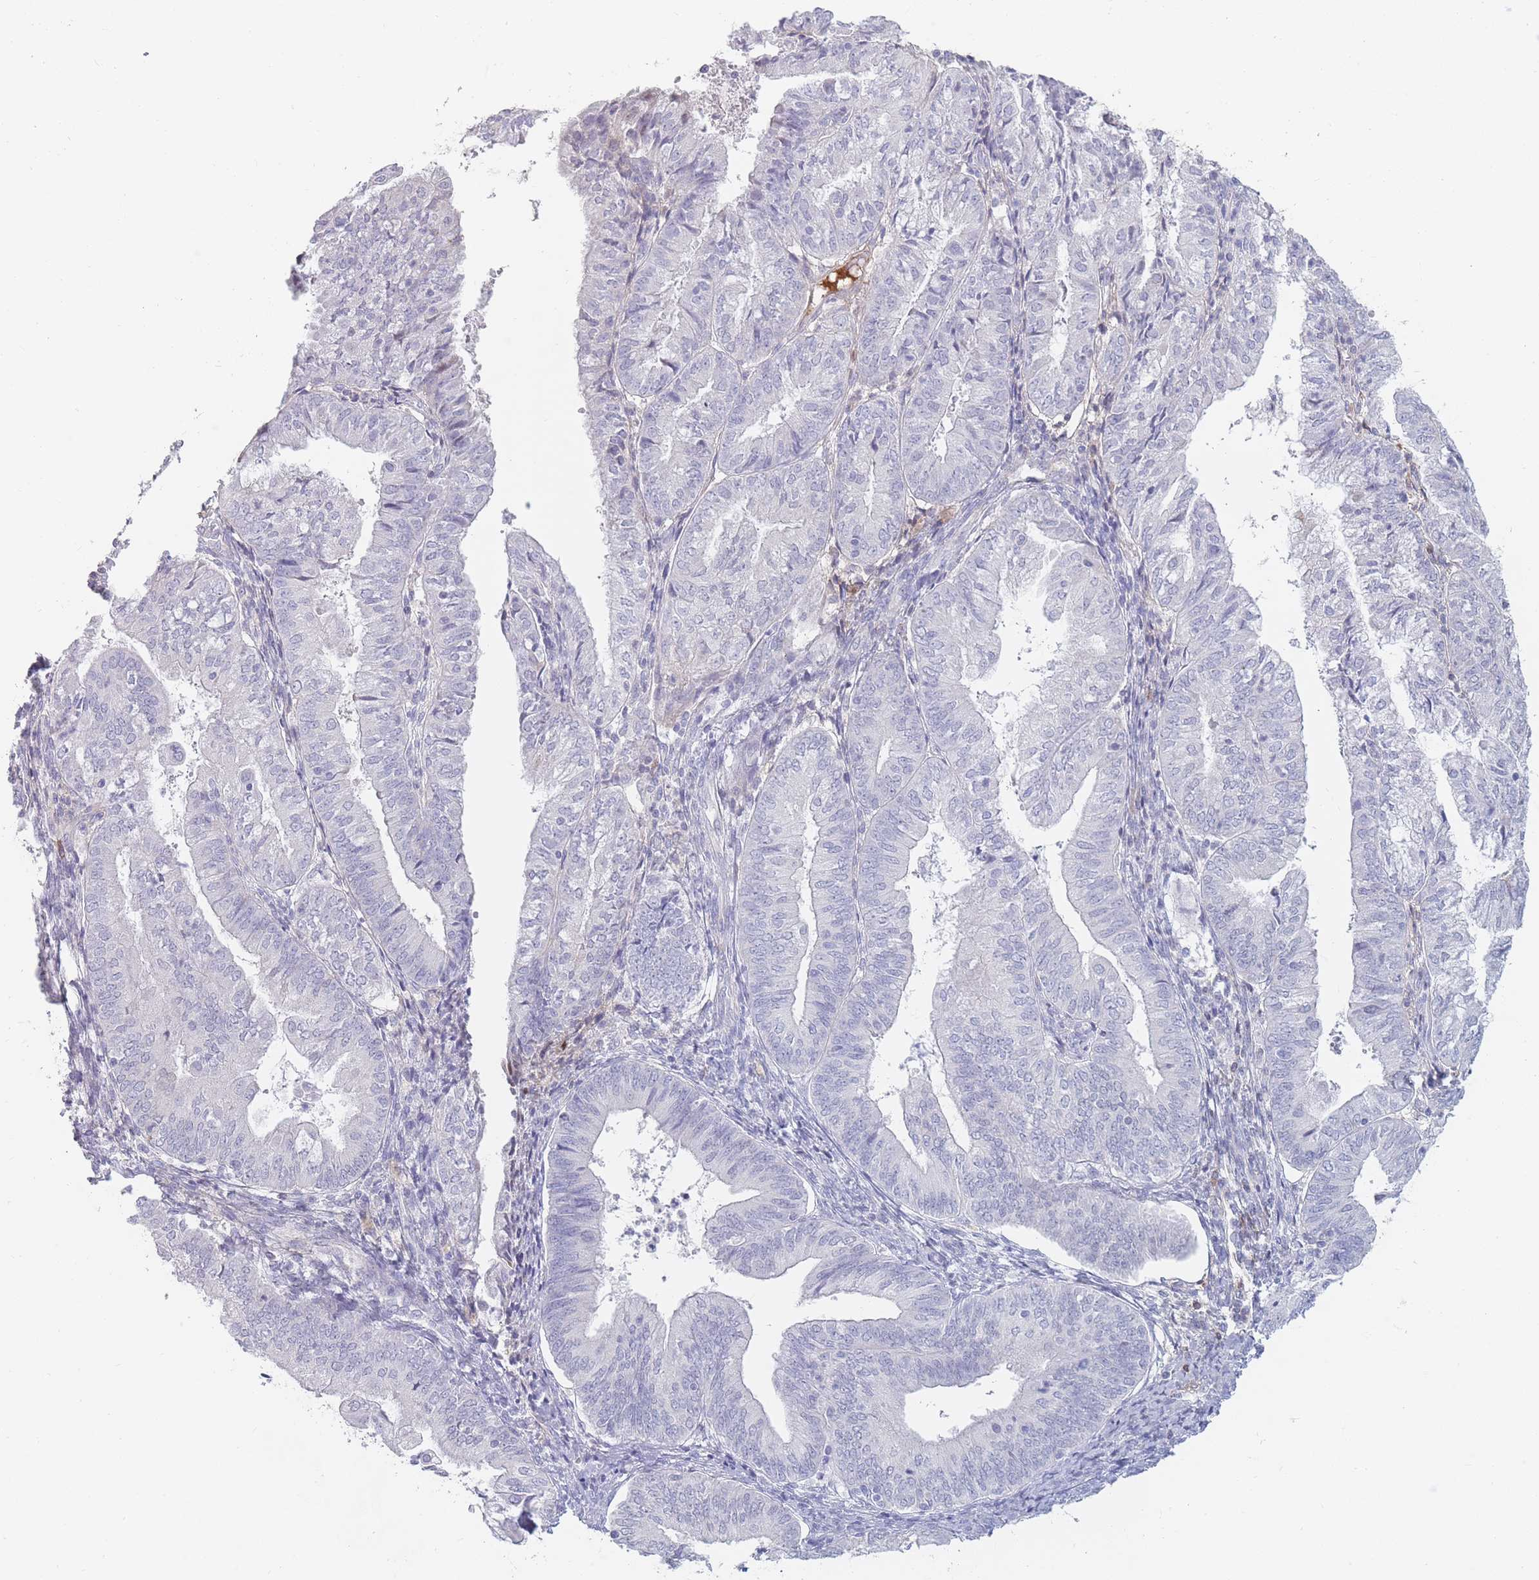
{"staining": {"intensity": "negative", "quantity": "none", "location": "none"}, "tissue": "endometrial cancer", "cell_type": "Tumor cells", "image_type": "cancer", "snomed": [{"axis": "morphology", "description": "Adenocarcinoma, NOS"}, {"axis": "topography", "description": "Endometrium"}], "caption": "Tumor cells show no significant expression in endometrial cancer (adenocarcinoma).", "gene": "PRG4", "patient": {"sex": "female", "age": 55}}